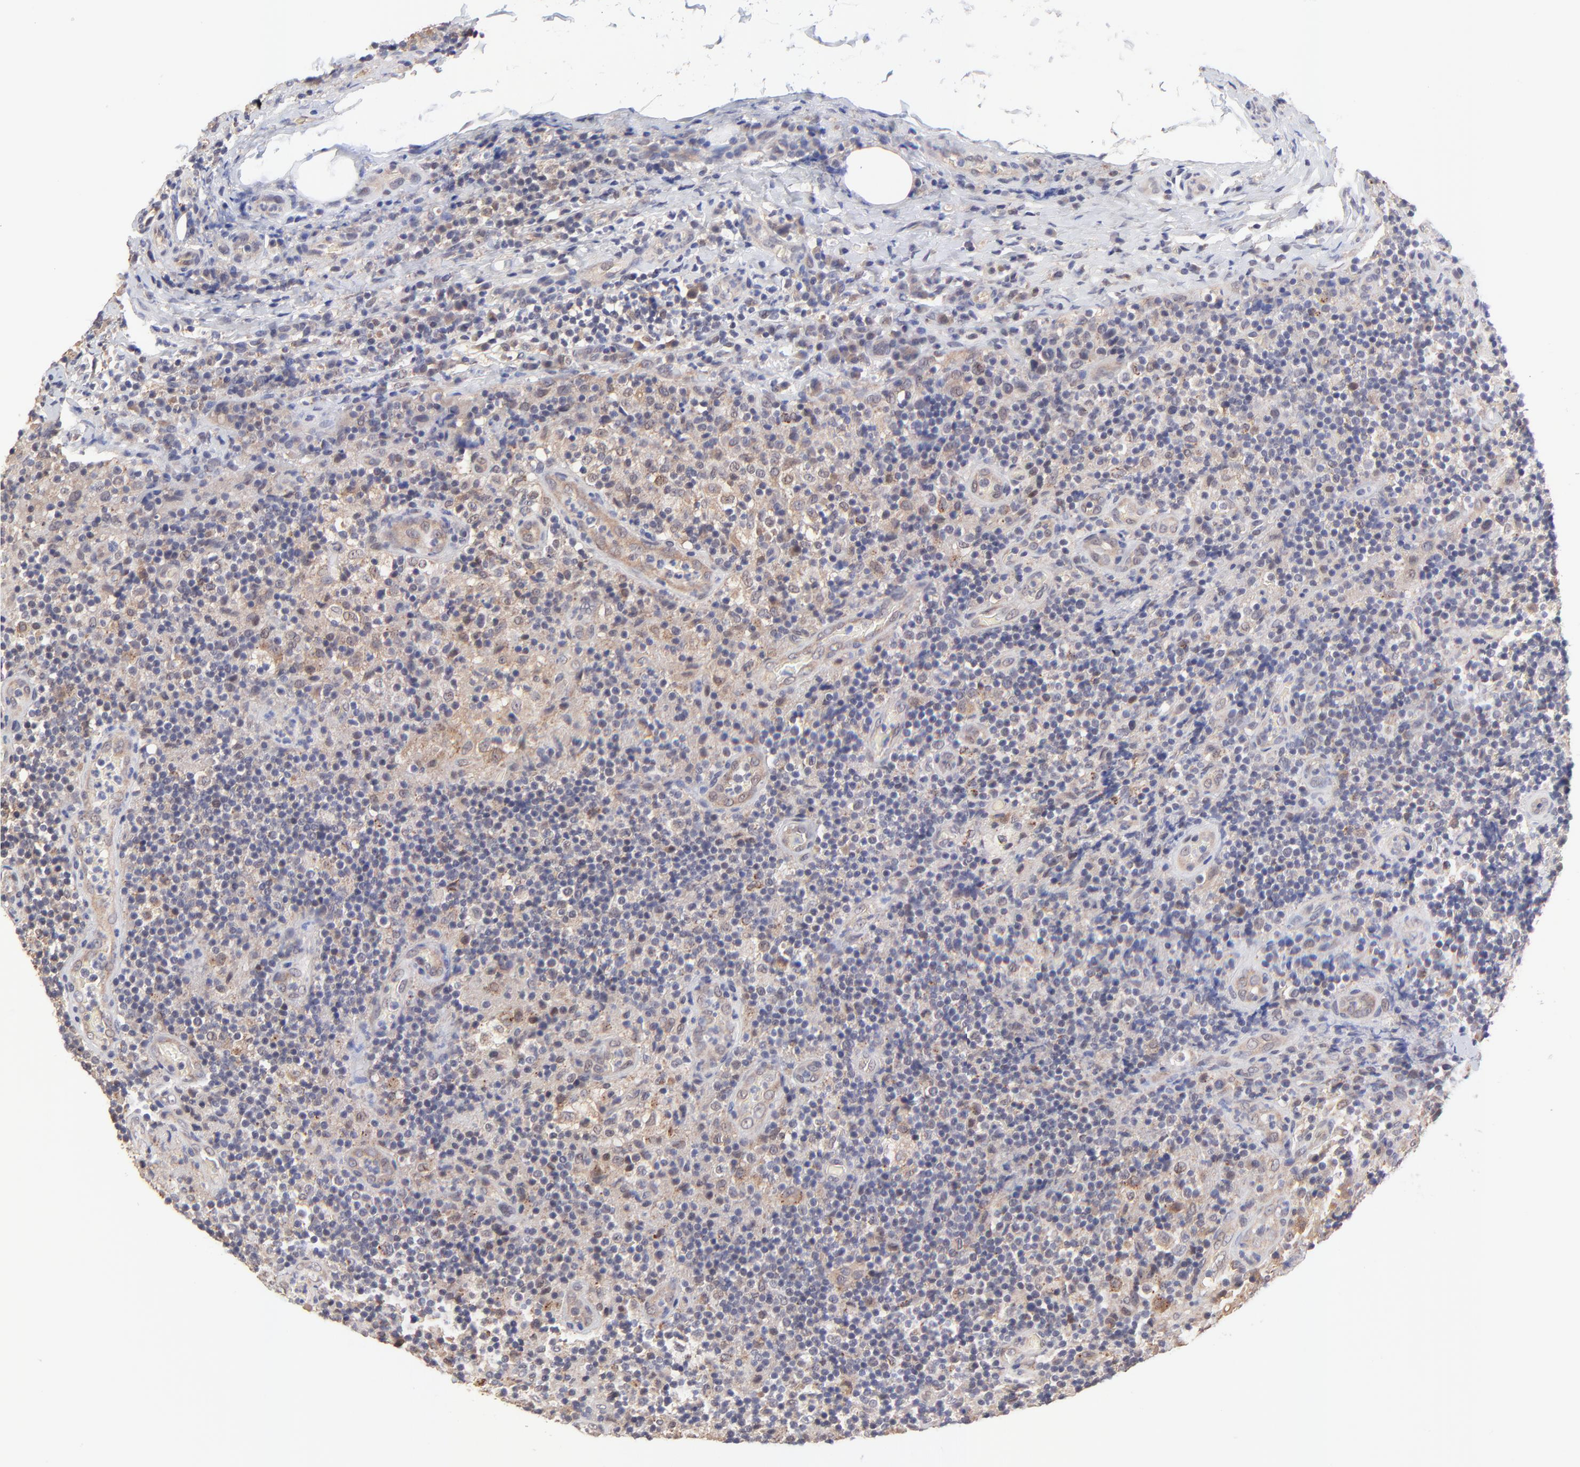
{"staining": {"intensity": "weak", "quantity": "<25%", "location": "cytoplasmic/membranous"}, "tissue": "lymph node", "cell_type": "Germinal center cells", "image_type": "normal", "snomed": [{"axis": "morphology", "description": "Normal tissue, NOS"}, {"axis": "morphology", "description": "Inflammation, NOS"}, {"axis": "topography", "description": "Lymph node"}], "caption": "Germinal center cells show no significant protein positivity in normal lymph node.", "gene": "ZNF747", "patient": {"sex": "male", "age": 46}}